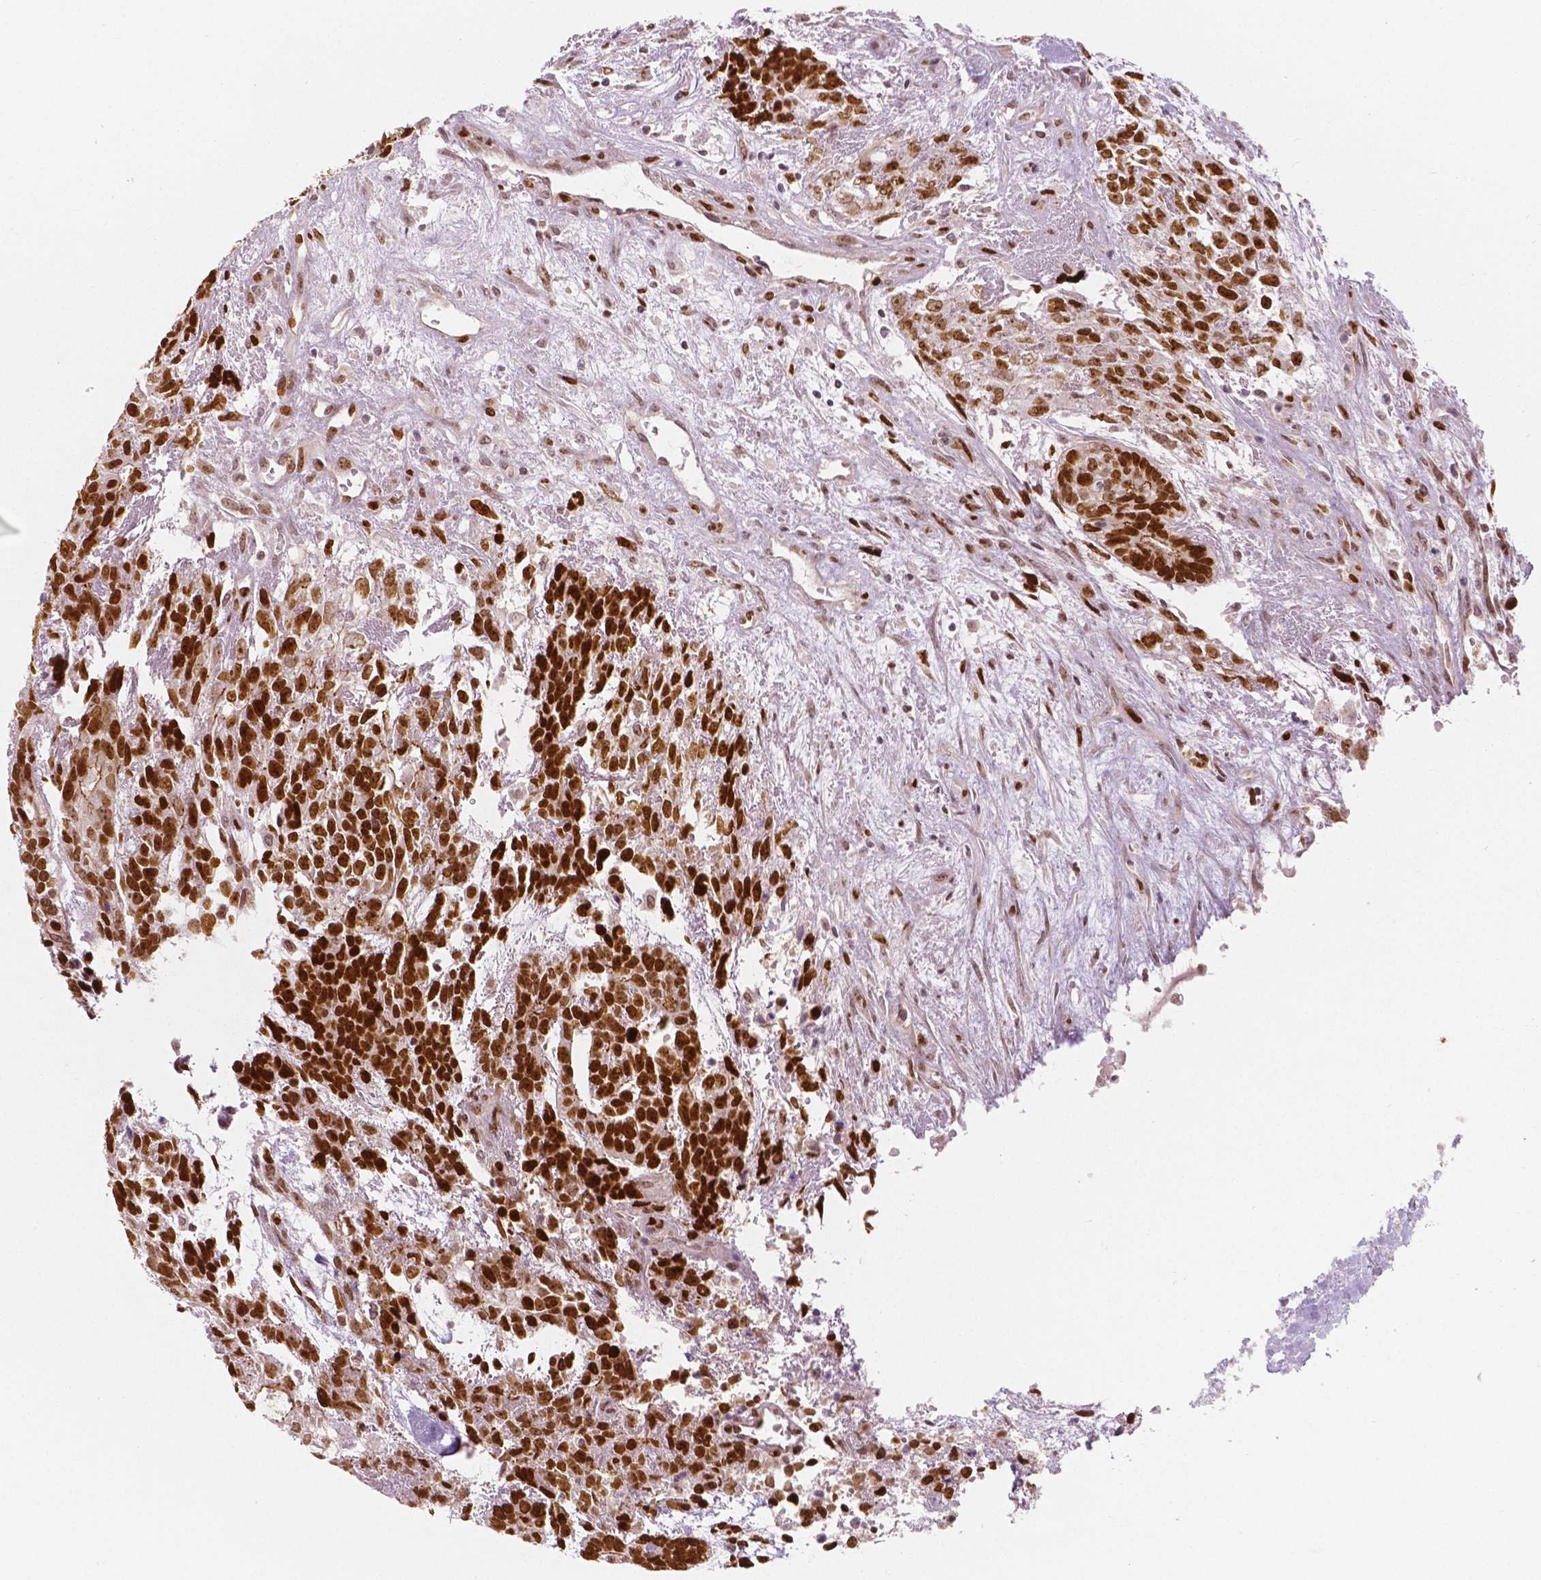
{"staining": {"intensity": "strong", "quantity": ">75%", "location": "nuclear"}, "tissue": "testis cancer", "cell_type": "Tumor cells", "image_type": "cancer", "snomed": [{"axis": "morphology", "description": "Carcinoma, Embryonal, NOS"}, {"axis": "topography", "description": "Testis"}], "caption": "Protein analysis of testis cancer (embryonal carcinoma) tissue shows strong nuclear positivity in about >75% of tumor cells.", "gene": "NSD2", "patient": {"sex": "male", "age": 23}}